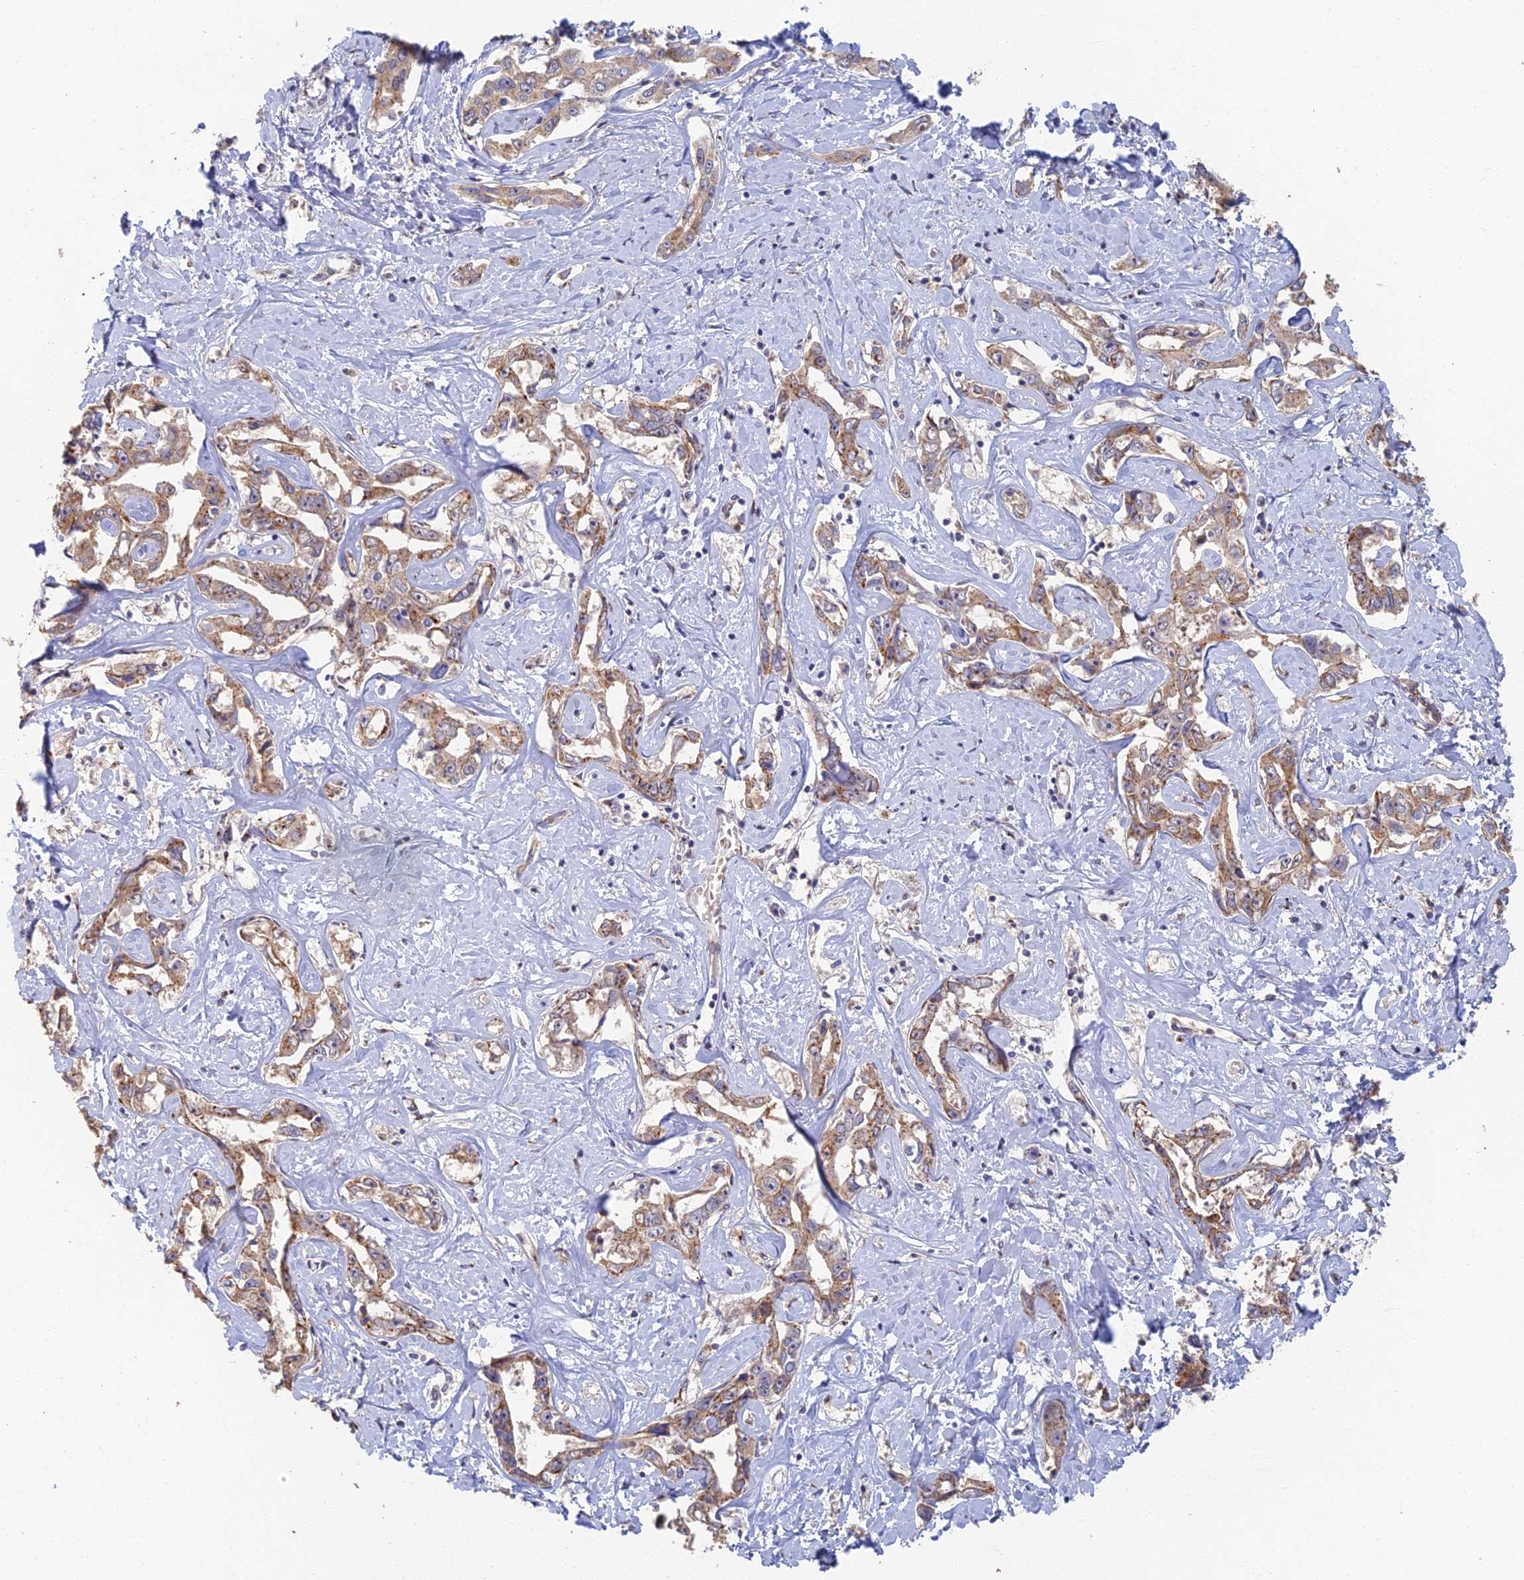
{"staining": {"intensity": "moderate", "quantity": ">75%", "location": "cytoplasmic/membranous"}, "tissue": "liver cancer", "cell_type": "Tumor cells", "image_type": "cancer", "snomed": [{"axis": "morphology", "description": "Cholangiocarcinoma"}, {"axis": "topography", "description": "Liver"}], "caption": "Brown immunohistochemical staining in human cholangiocarcinoma (liver) shows moderate cytoplasmic/membranous expression in about >75% of tumor cells.", "gene": "GPATCH1", "patient": {"sex": "male", "age": 59}}